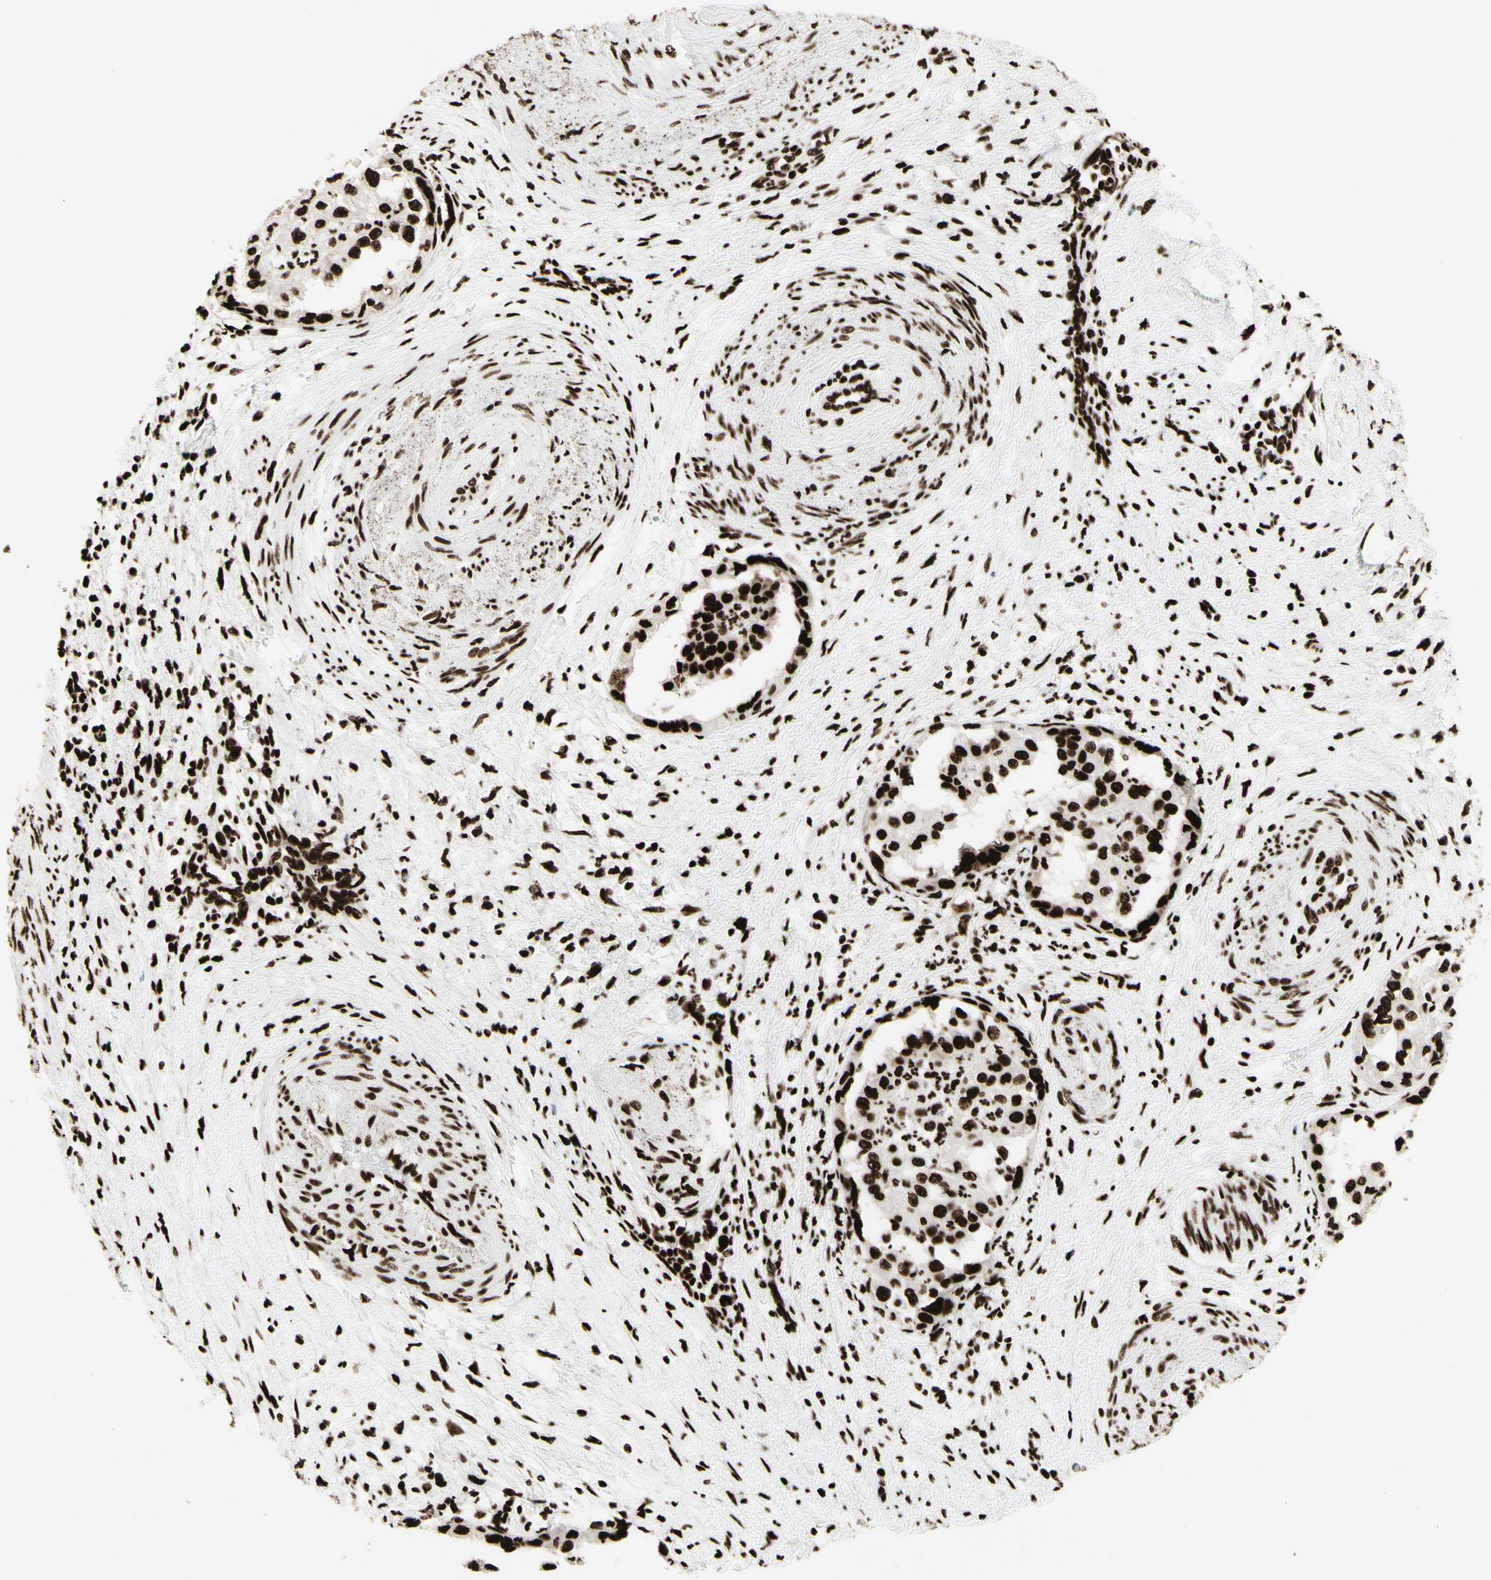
{"staining": {"intensity": "strong", "quantity": ">75%", "location": "nuclear"}, "tissue": "endometrial cancer", "cell_type": "Tumor cells", "image_type": "cancer", "snomed": [{"axis": "morphology", "description": "Adenocarcinoma, NOS"}, {"axis": "topography", "description": "Endometrium"}], "caption": "Immunohistochemistry (IHC) of adenocarcinoma (endometrial) exhibits high levels of strong nuclear staining in about >75% of tumor cells. Nuclei are stained in blue.", "gene": "U2AF2", "patient": {"sex": "female", "age": 85}}